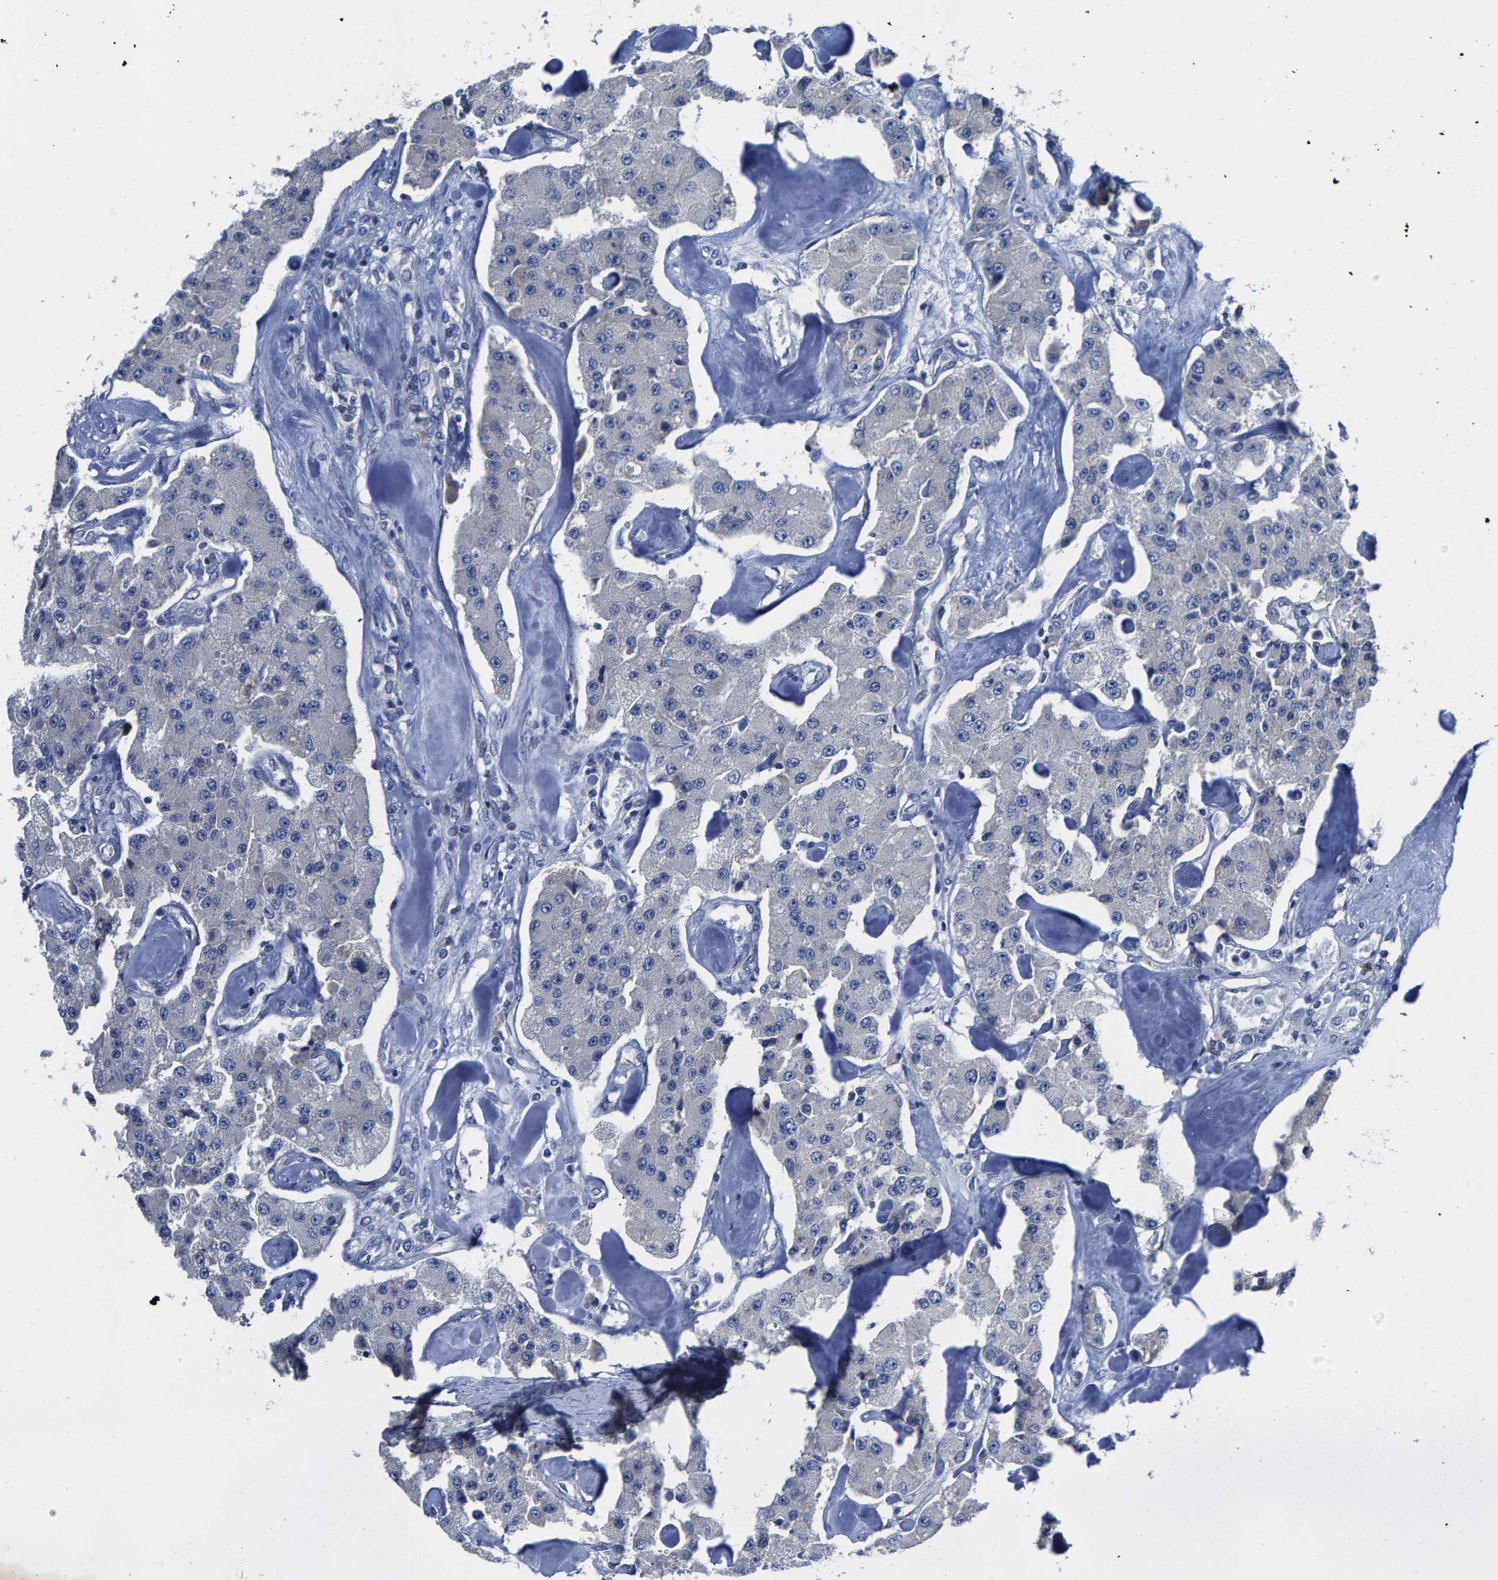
{"staining": {"intensity": "negative", "quantity": "none", "location": "none"}, "tissue": "carcinoid", "cell_type": "Tumor cells", "image_type": "cancer", "snomed": [{"axis": "morphology", "description": "Carcinoid, malignant, NOS"}, {"axis": "topography", "description": "Pancreas"}], "caption": "Photomicrograph shows no protein staining in tumor cells of carcinoid (malignant) tissue.", "gene": "AGBL3", "patient": {"sex": "male", "age": 41}}